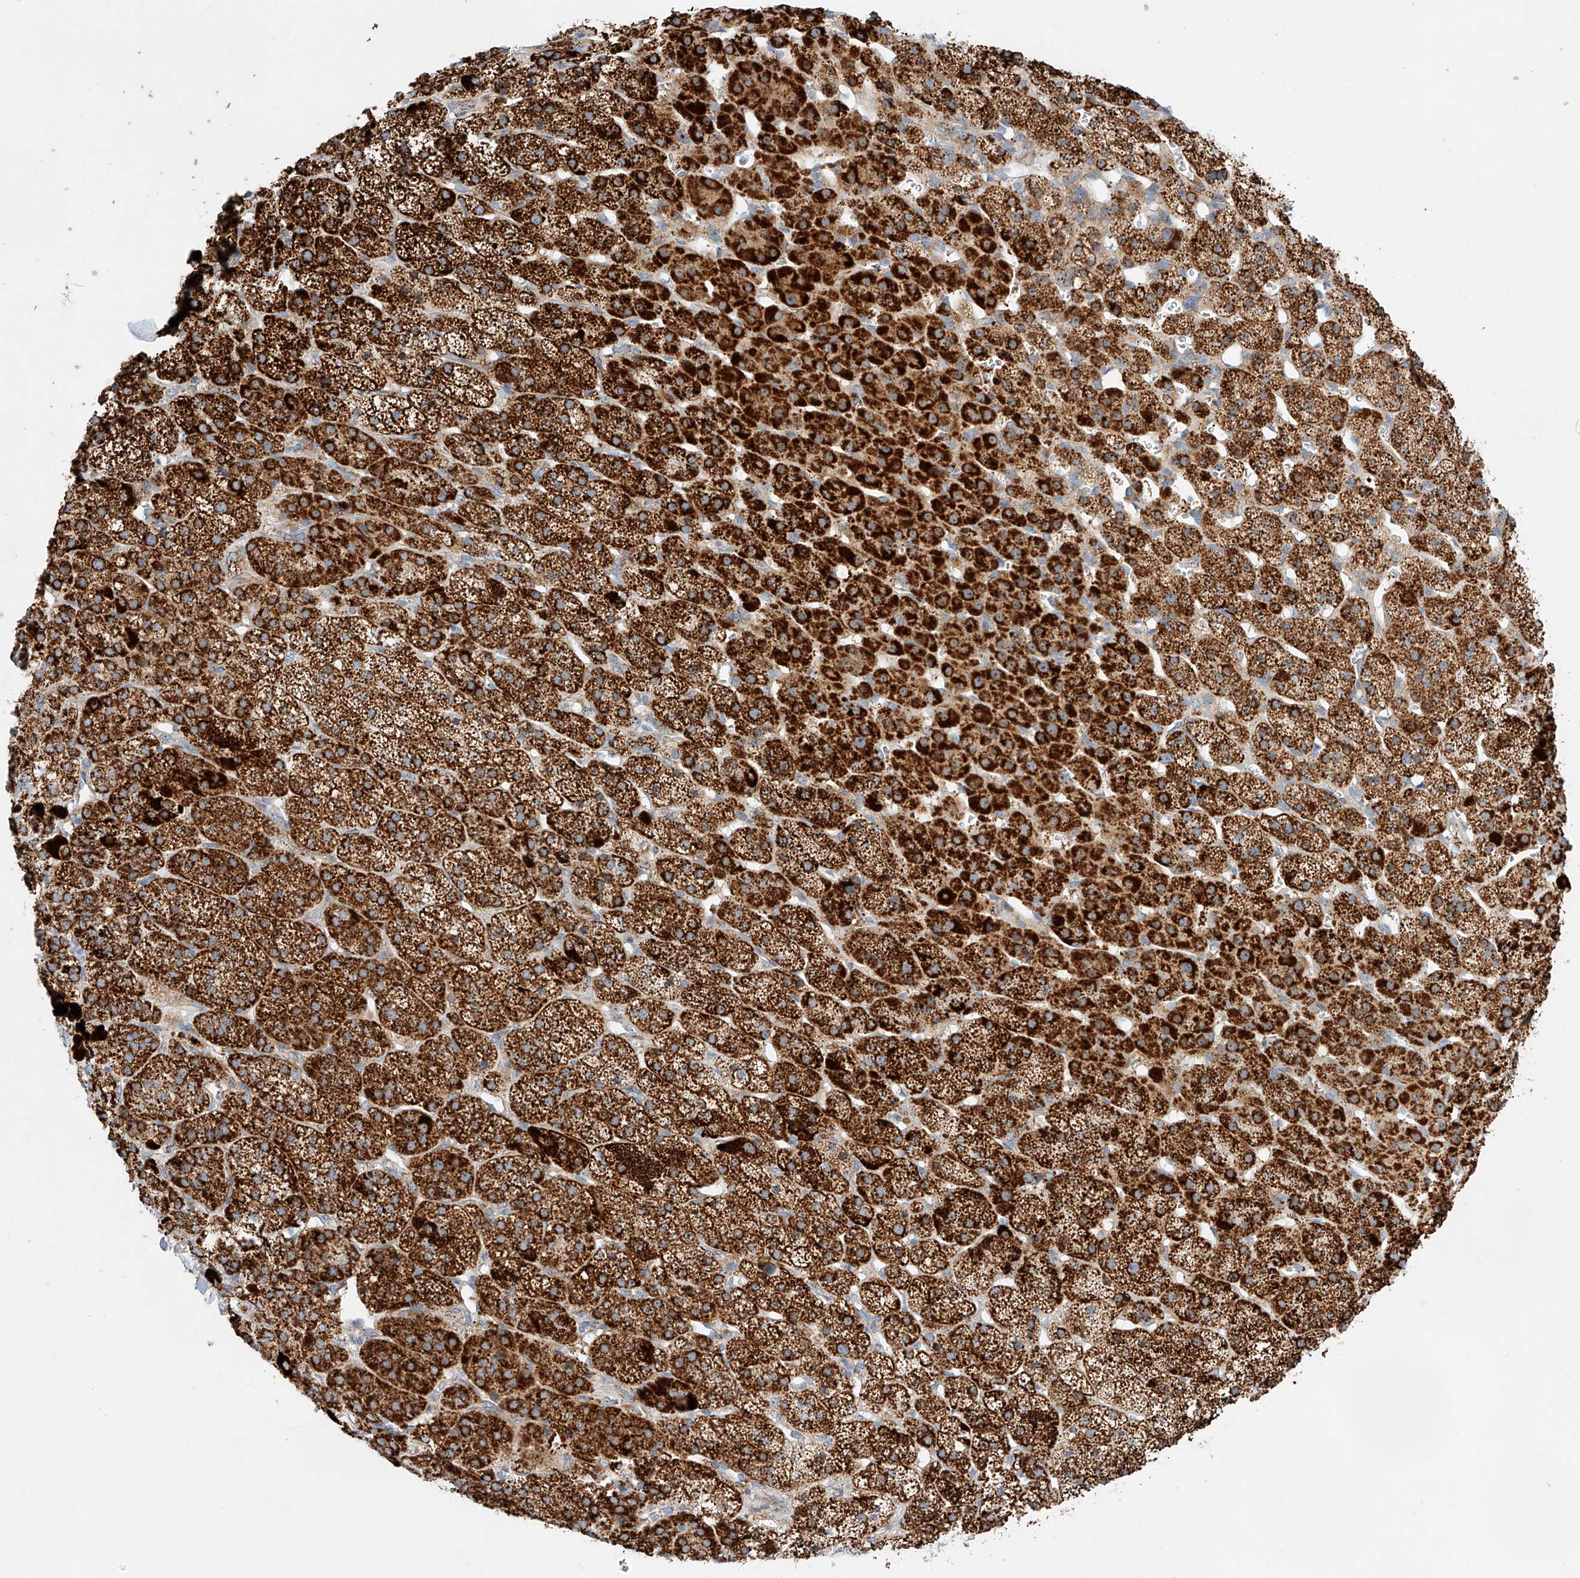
{"staining": {"intensity": "strong", "quantity": ">75%", "location": "cytoplasmic/membranous"}, "tissue": "adrenal gland", "cell_type": "Glandular cells", "image_type": "normal", "snomed": [{"axis": "morphology", "description": "Normal tissue, NOS"}, {"axis": "topography", "description": "Adrenal gland"}], "caption": "Protein expression by immunohistochemistry (IHC) reveals strong cytoplasmic/membranous expression in about >75% of glandular cells in benign adrenal gland. (DAB (3,3'-diaminobenzidine) = brown stain, brightfield microscopy at high magnification).", "gene": "CST9", "patient": {"sex": "female", "age": 57}}